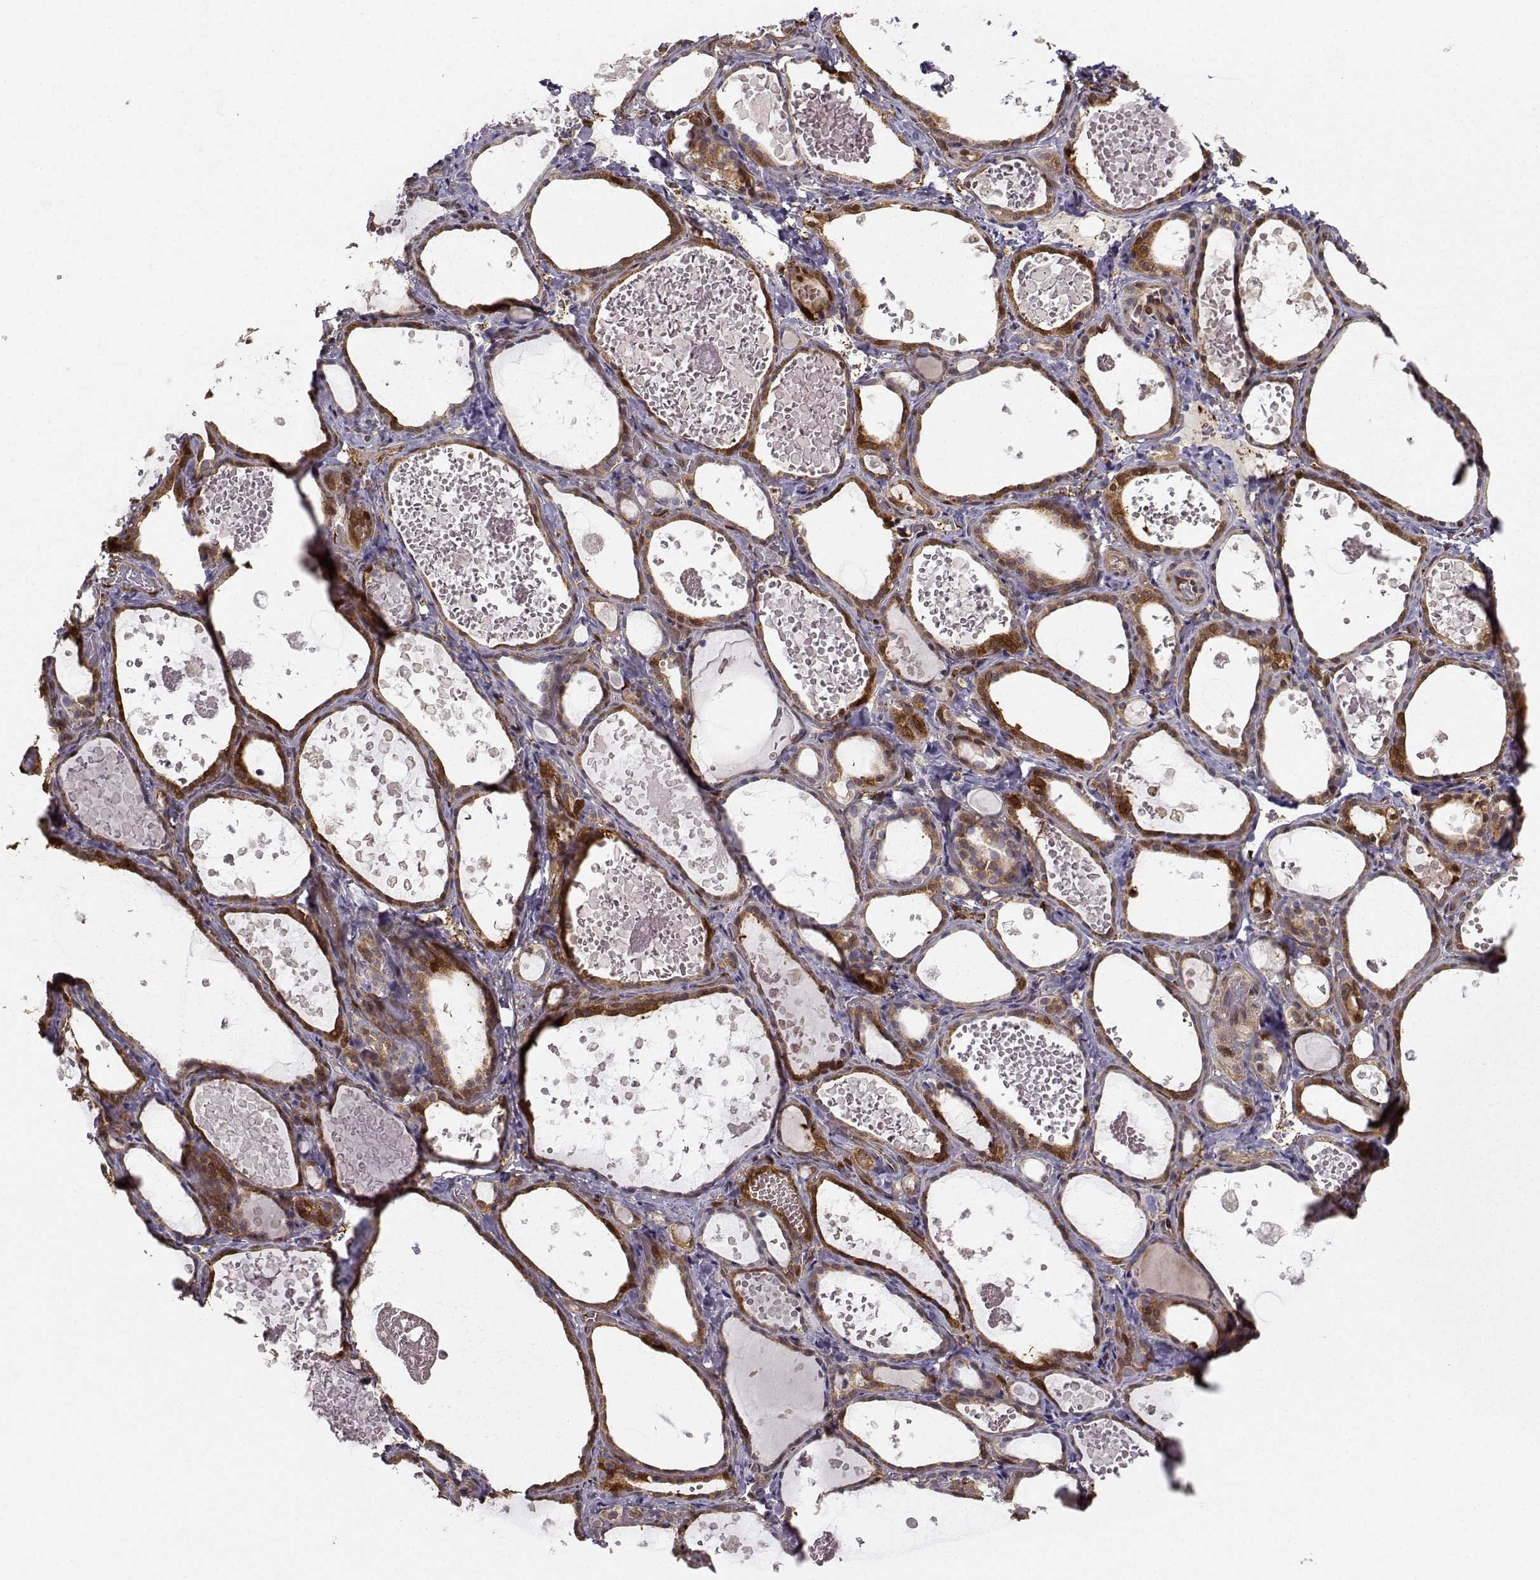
{"staining": {"intensity": "moderate", "quantity": "25%-75%", "location": "cytoplasmic/membranous"}, "tissue": "thyroid gland", "cell_type": "Glandular cells", "image_type": "normal", "snomed": [{"axis": "morphology", "description": "Normal tissue, NOS"}, {"axis": "topography", "description": "Thyroid gland"}], "caption": "A brown stain highlights moderate cytoplasmic/membranous positivity of a protein in glandular cells of normal human thyroid gland.", "gene": "NQO1", "patient": {"sex": "female", "age": 56}}